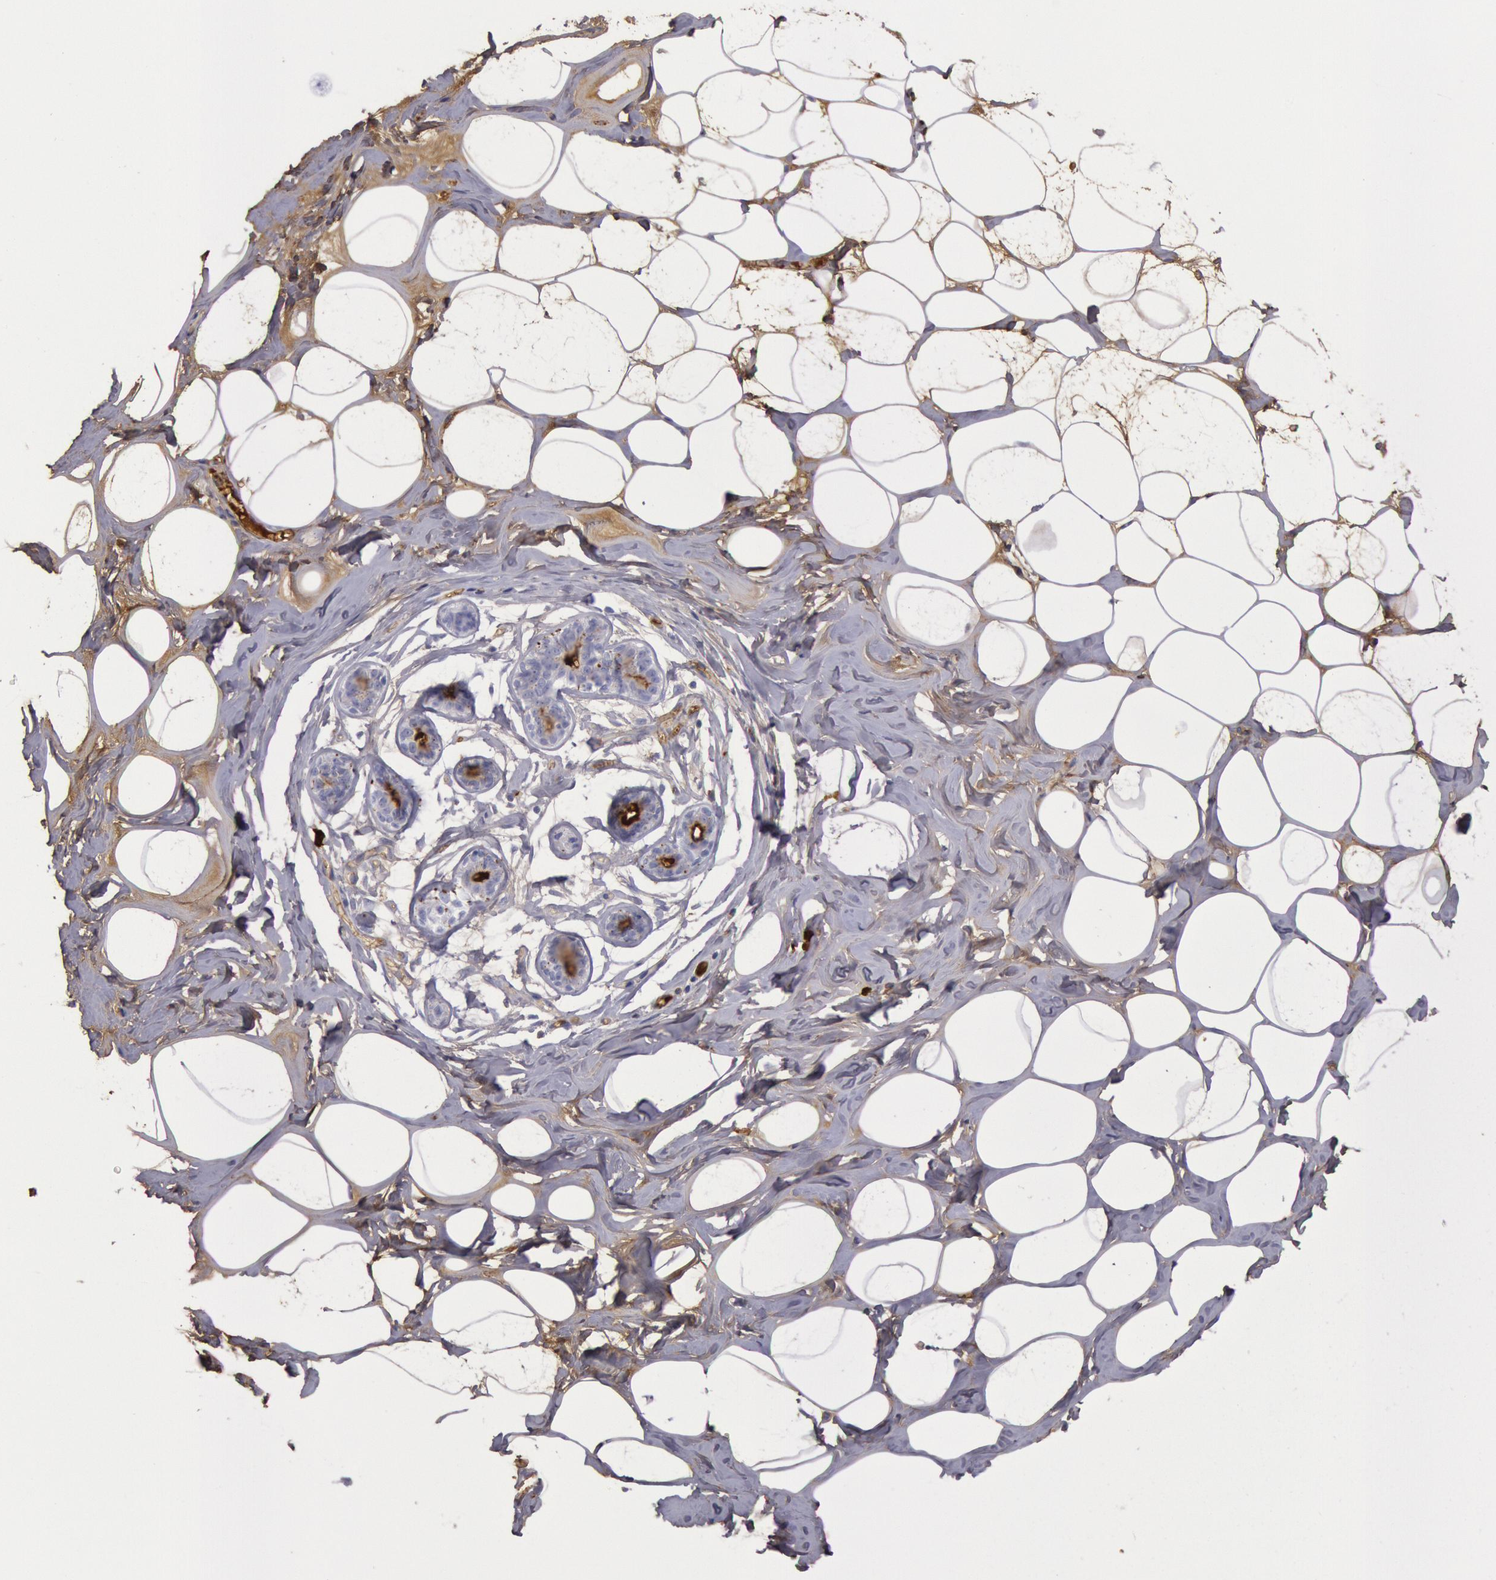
{"staining": {"intensity": "negative", "quantity": "none", "location": "none"}, "tissue": "breast", "cell_type": "Adipocytes", "image_type": "normal", "snomed": [{"axis": "morphology", "description": "Normal tissue, NOS"}, {"axis": "morphology", "description": "Fibrosis, NOS"}, {"axis": "topography", "description": "Breast"}], "caption": "Immunohistochemistry histopathology image of benign breast: human breast stained with DAB displays no significant protein expression in adipocytes. (Stains: DAB (3,3'-diaminobenzidine) immunohistochemistry with hematoxylin counter stain, Microscopy: brightfield microscopy at high magnification).", "gene": "IGHA1", "patient": {"sex": "female", "age": 39}}